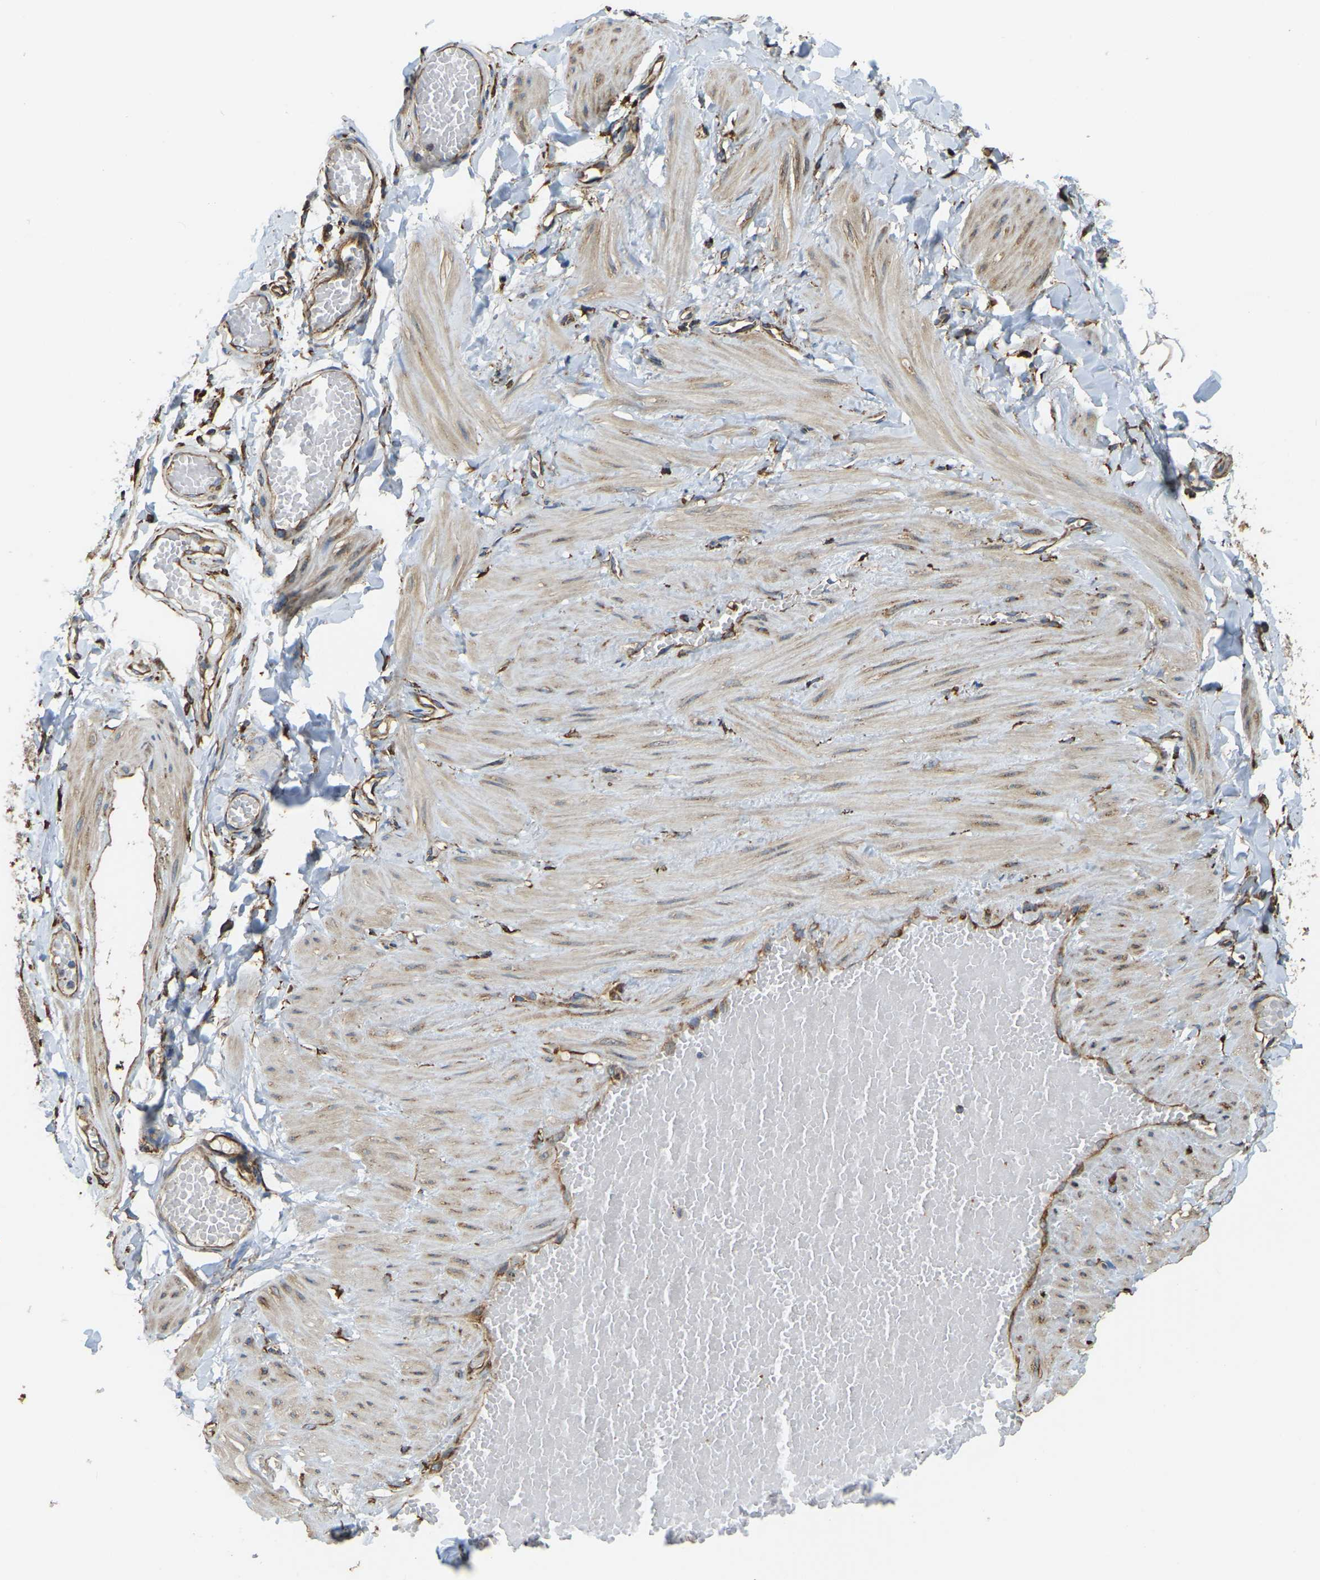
{"staining": {"intensity": "negative", "quantity": "none", "location": "none"}, "tissue": "adipose tissue", "cell_type": "Adipocytes", "image_type": "normal", "snomed": [{"axis": "morphology", "description": "Normal tissue, NOS"}, {"axis": "topography", "description": "Adipose tissue"}, {"axis": "topography", "description": "Vascular tissue"}, {"axis": "topography", "description": "Peripheral nerve tissue"}], "caption": "Immunohistochemistry (IHC) of unremarkable adipose tissue shows no positivity in adipocytes.", "gene": "RNF115", "patient": {"sex": "male", "age": 25}}